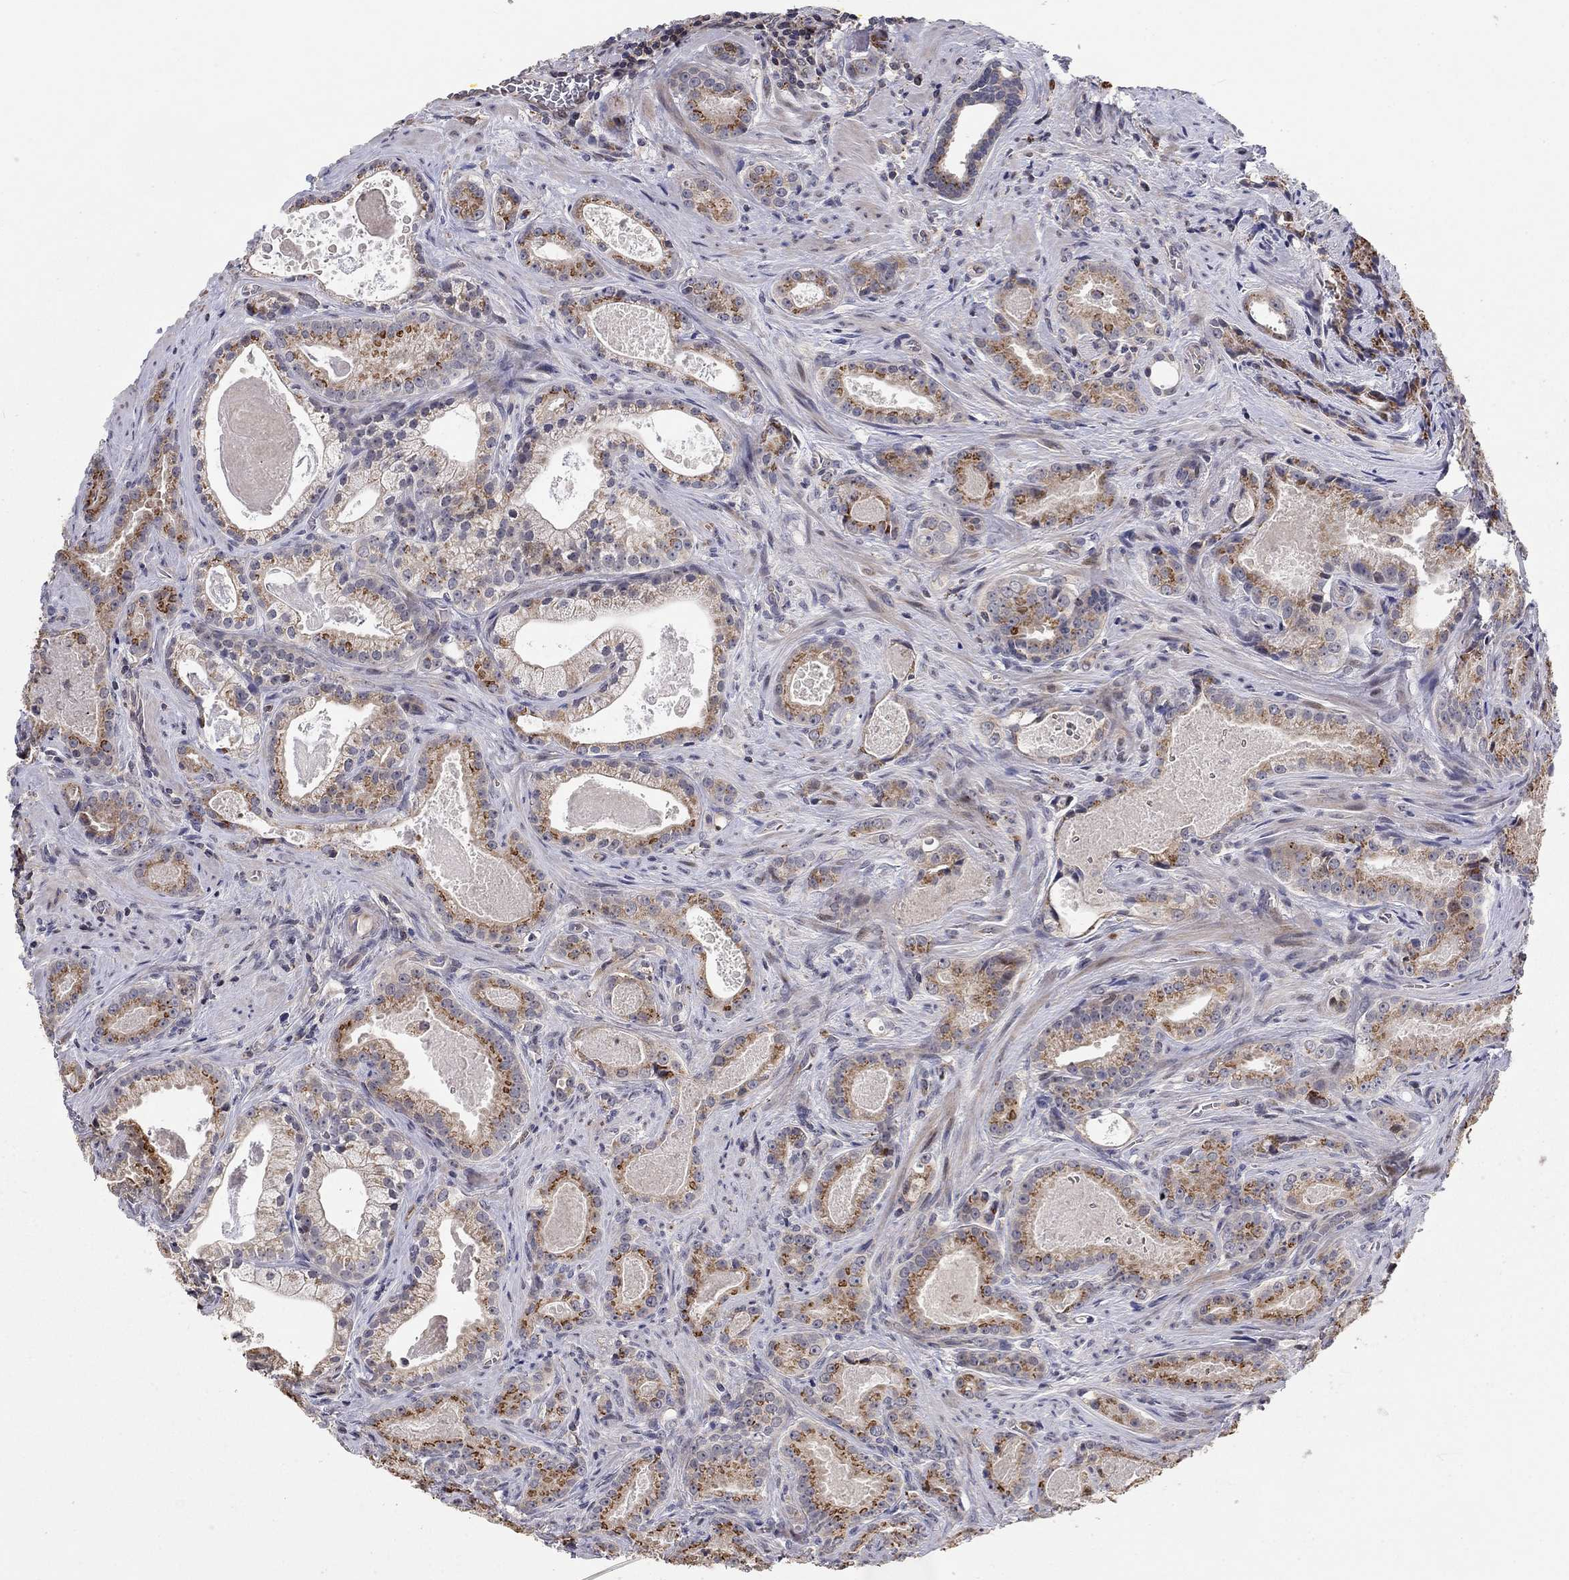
{"staining": {"intensity": "moderate", "quantity": "25%-75%", "location": "cytoplasmic/membranous"}, "tissue": "prostate cancer", "cell_type": "Tumor cells", "image_type": "cancer", "snomed": [{"axis": "morphology", "description": "Adenocarcinoma, NOS"}, {"axis": "topography", "description": "Prostate"}], "caption": "There is medium levels of moderate cytoplasmic/membranous staining in tumor cells of prostate cancer, as demonstrated by immunohistochemical staining (brown color).", "gene": "LPCAT4", "patient": {"sex": "male", "age": 61}}